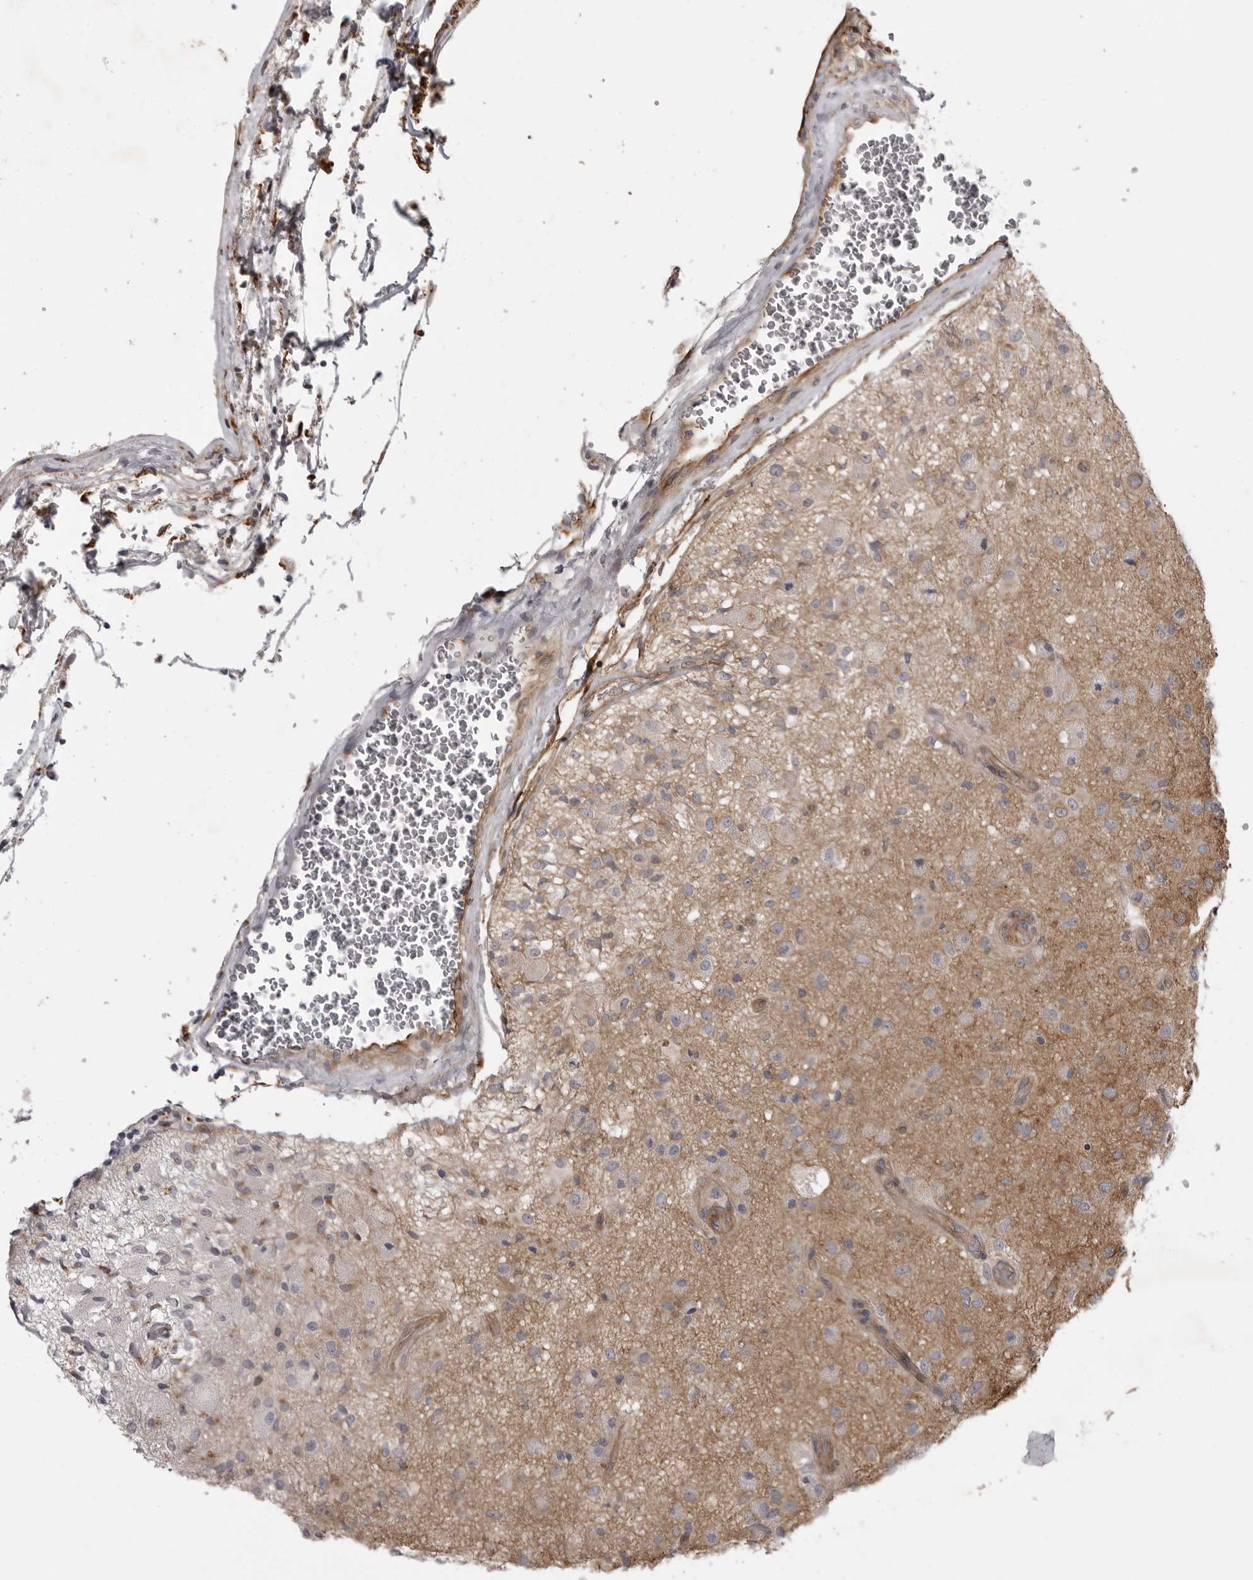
{"staining": {"intensity": "weak", "quantity": "<25%", "location": "cytoplasmic/membranous"}, "tissue": "glioma", "cell_type": "Tumor cells", "image_type": "cancer", "snomed": [{"axis": "morphology", "description": "Normal tissue, NOS"}, {"axis": "morphology", "description": "Glioma, malignant, High grade"}, {"axis": "topography", "description": "Cerebral cortex"}], "caption": "This is a micrograph of immunohistochemistry staining of malignant high-grade glioma, which shows no expression in tumor cells.", "gene": "LRRC45", "patient": {"sex": "male", "age": 77}}